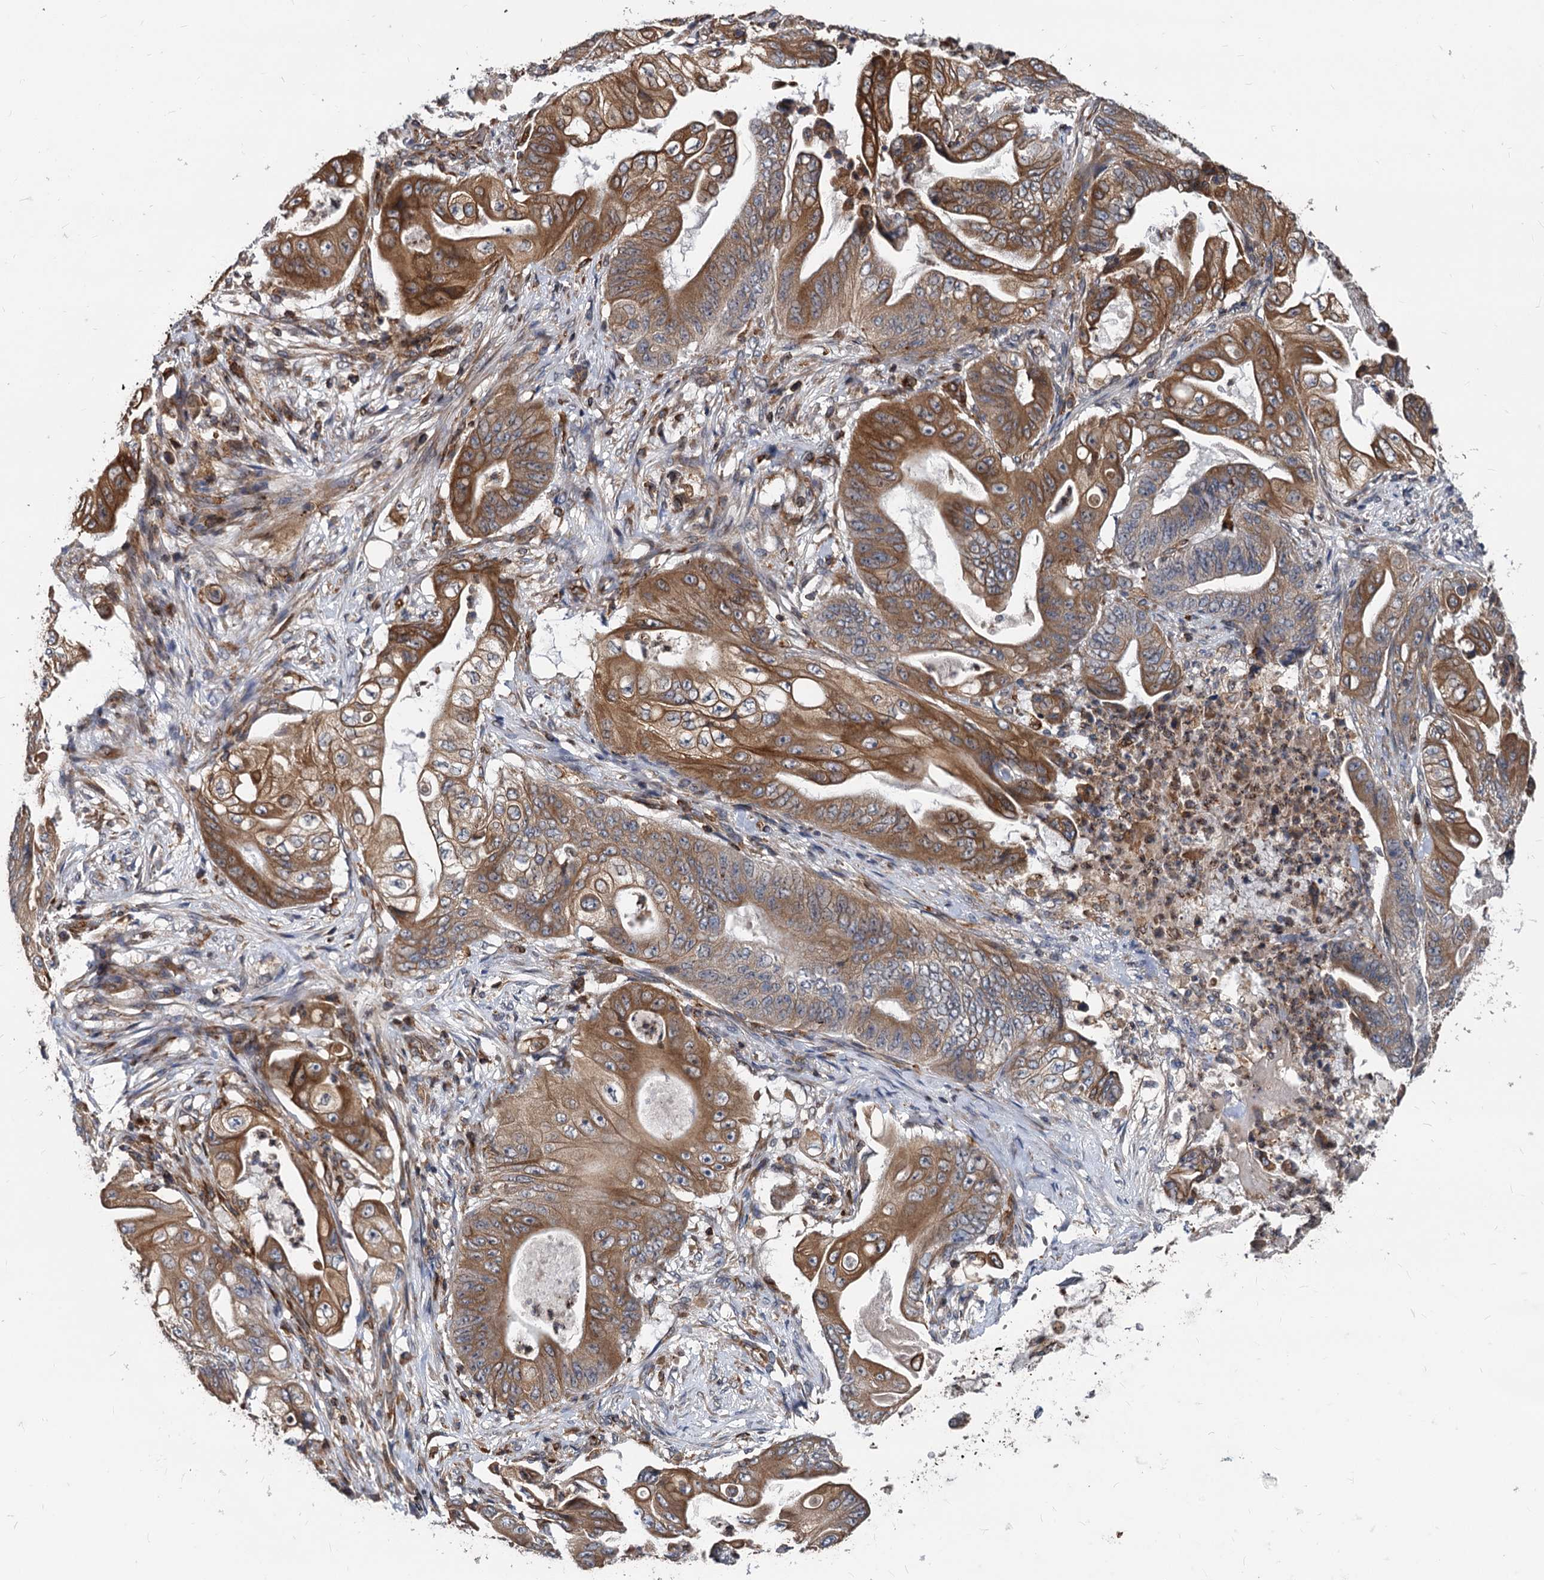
{"staining": {"intensity": "strong", "quantity": ">75%", "location": "cytoplasmic/membranous"}, "tissue": "stomach cancer", "cell_type": "Tumor cells", "image_type": "cancer", "snomed": [{"axis": "morphology", "description": "Adenocarcinoma, NOS"}, {"axis": "topography", "description": "Stomach"}], "caption": "Protein expression by IHC reveals strong cytoplasmic/membranous staining in approximately >75% of tumor cells in stomach cancer (adenocarcinoma). Nuclei are stained in blue.", "gene": "STIM1", "patient": {"sex": "female", "age": 73}}